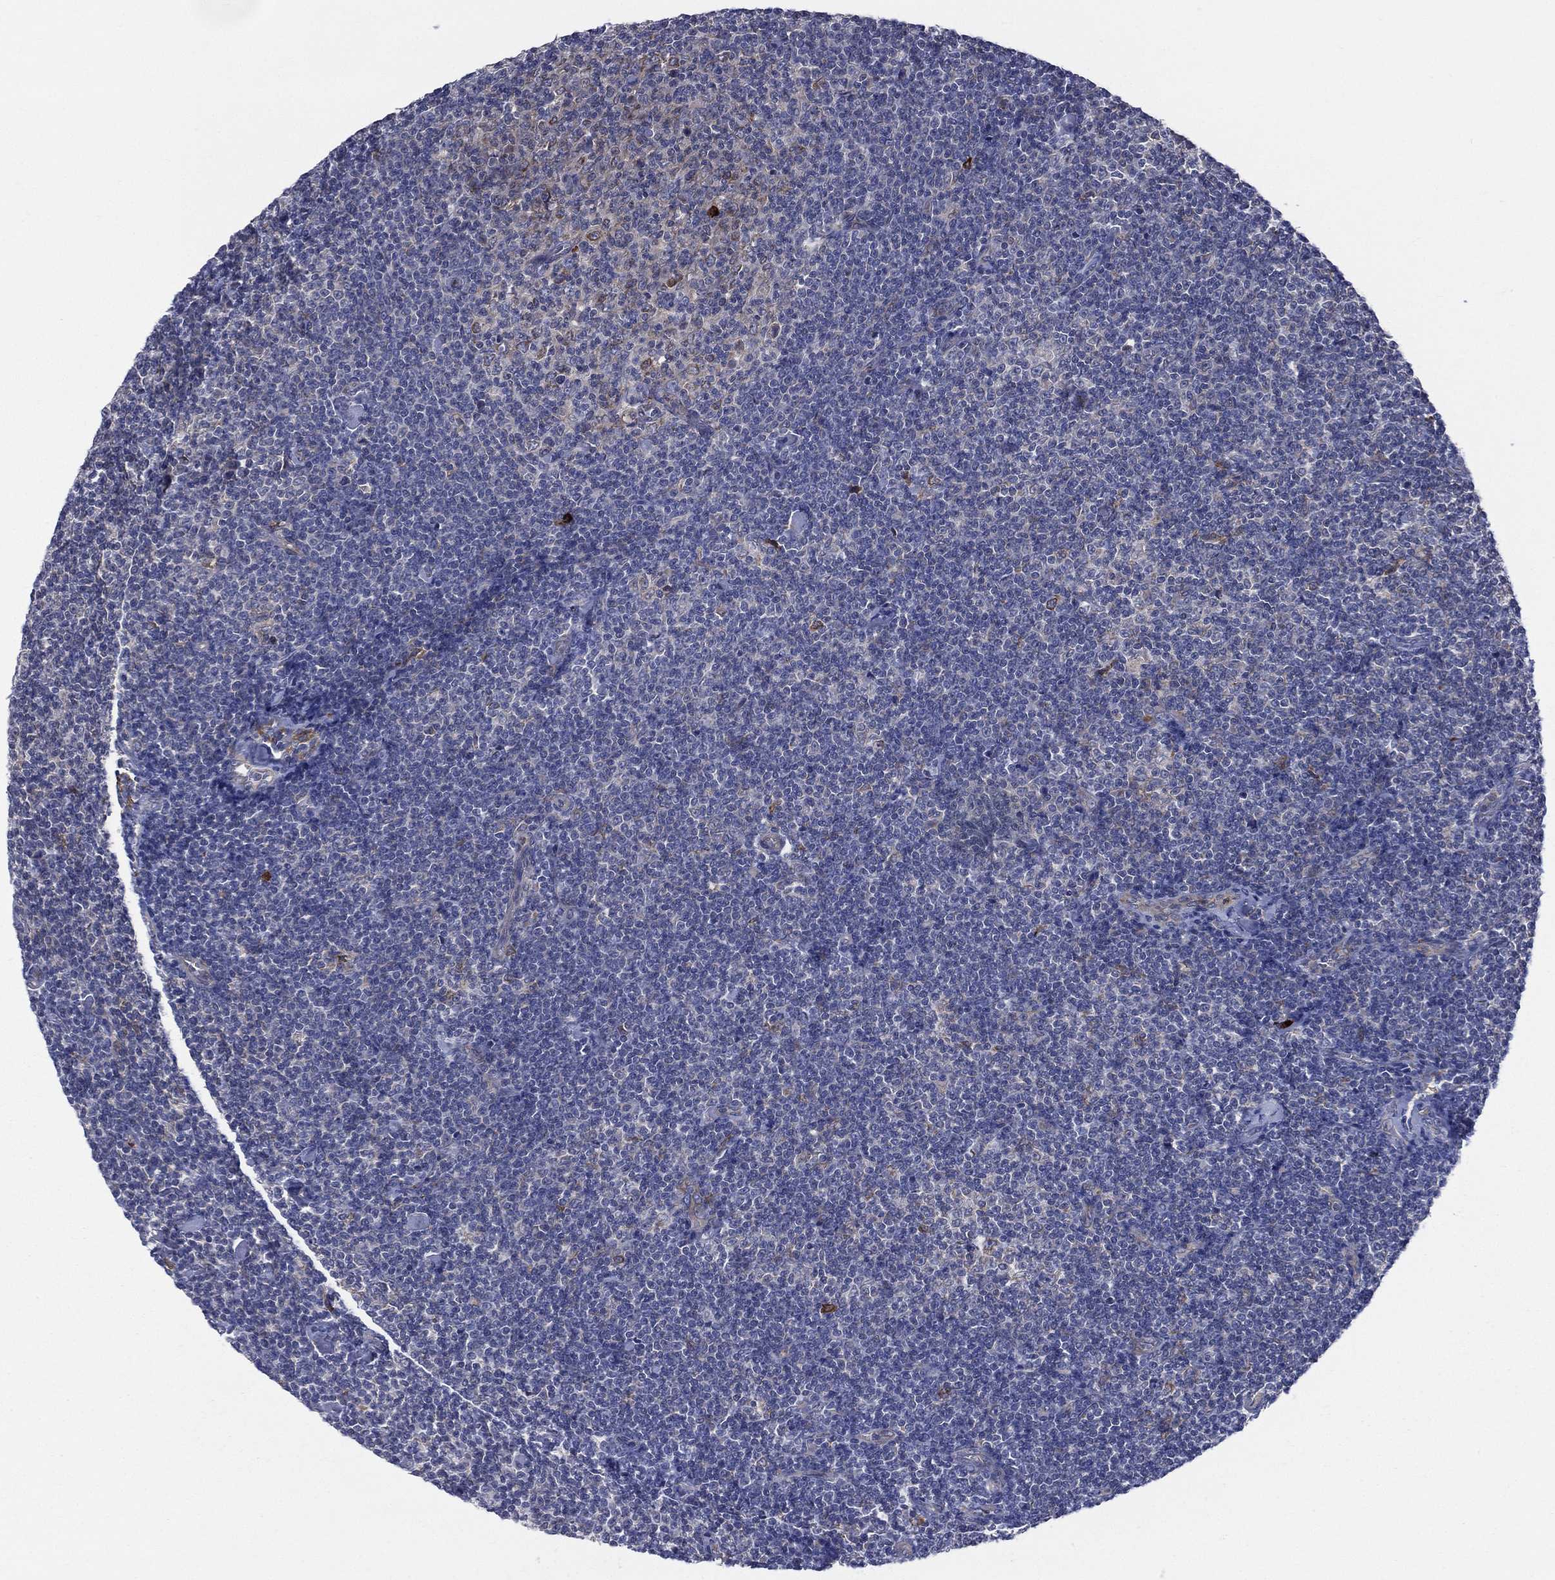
{"staining": {"intensity": "negative", "quantity": "none", "location": "none"}, "tissue": "lymphoma", "cell_type": "Tumor cells", "image_type": "cancer", "snomed": [{"axis": "morphology", "description": "Malignant lymphoma, non-Hodgkin's type, Low grade"}, {"axis": "topography", "description": "Lymph node"}], "caption": "A photomicrograph of human low-grade malignant lymphoma, non-Hodgkin's type is negative for staining in tumor cells. (DAB (3,3'-diaminobenzidine) immunohistochemistry (IHC) with hematoxylin counter stain).", "gene": "CCDC159", "patient": {"sex": "male", "age": 81}}